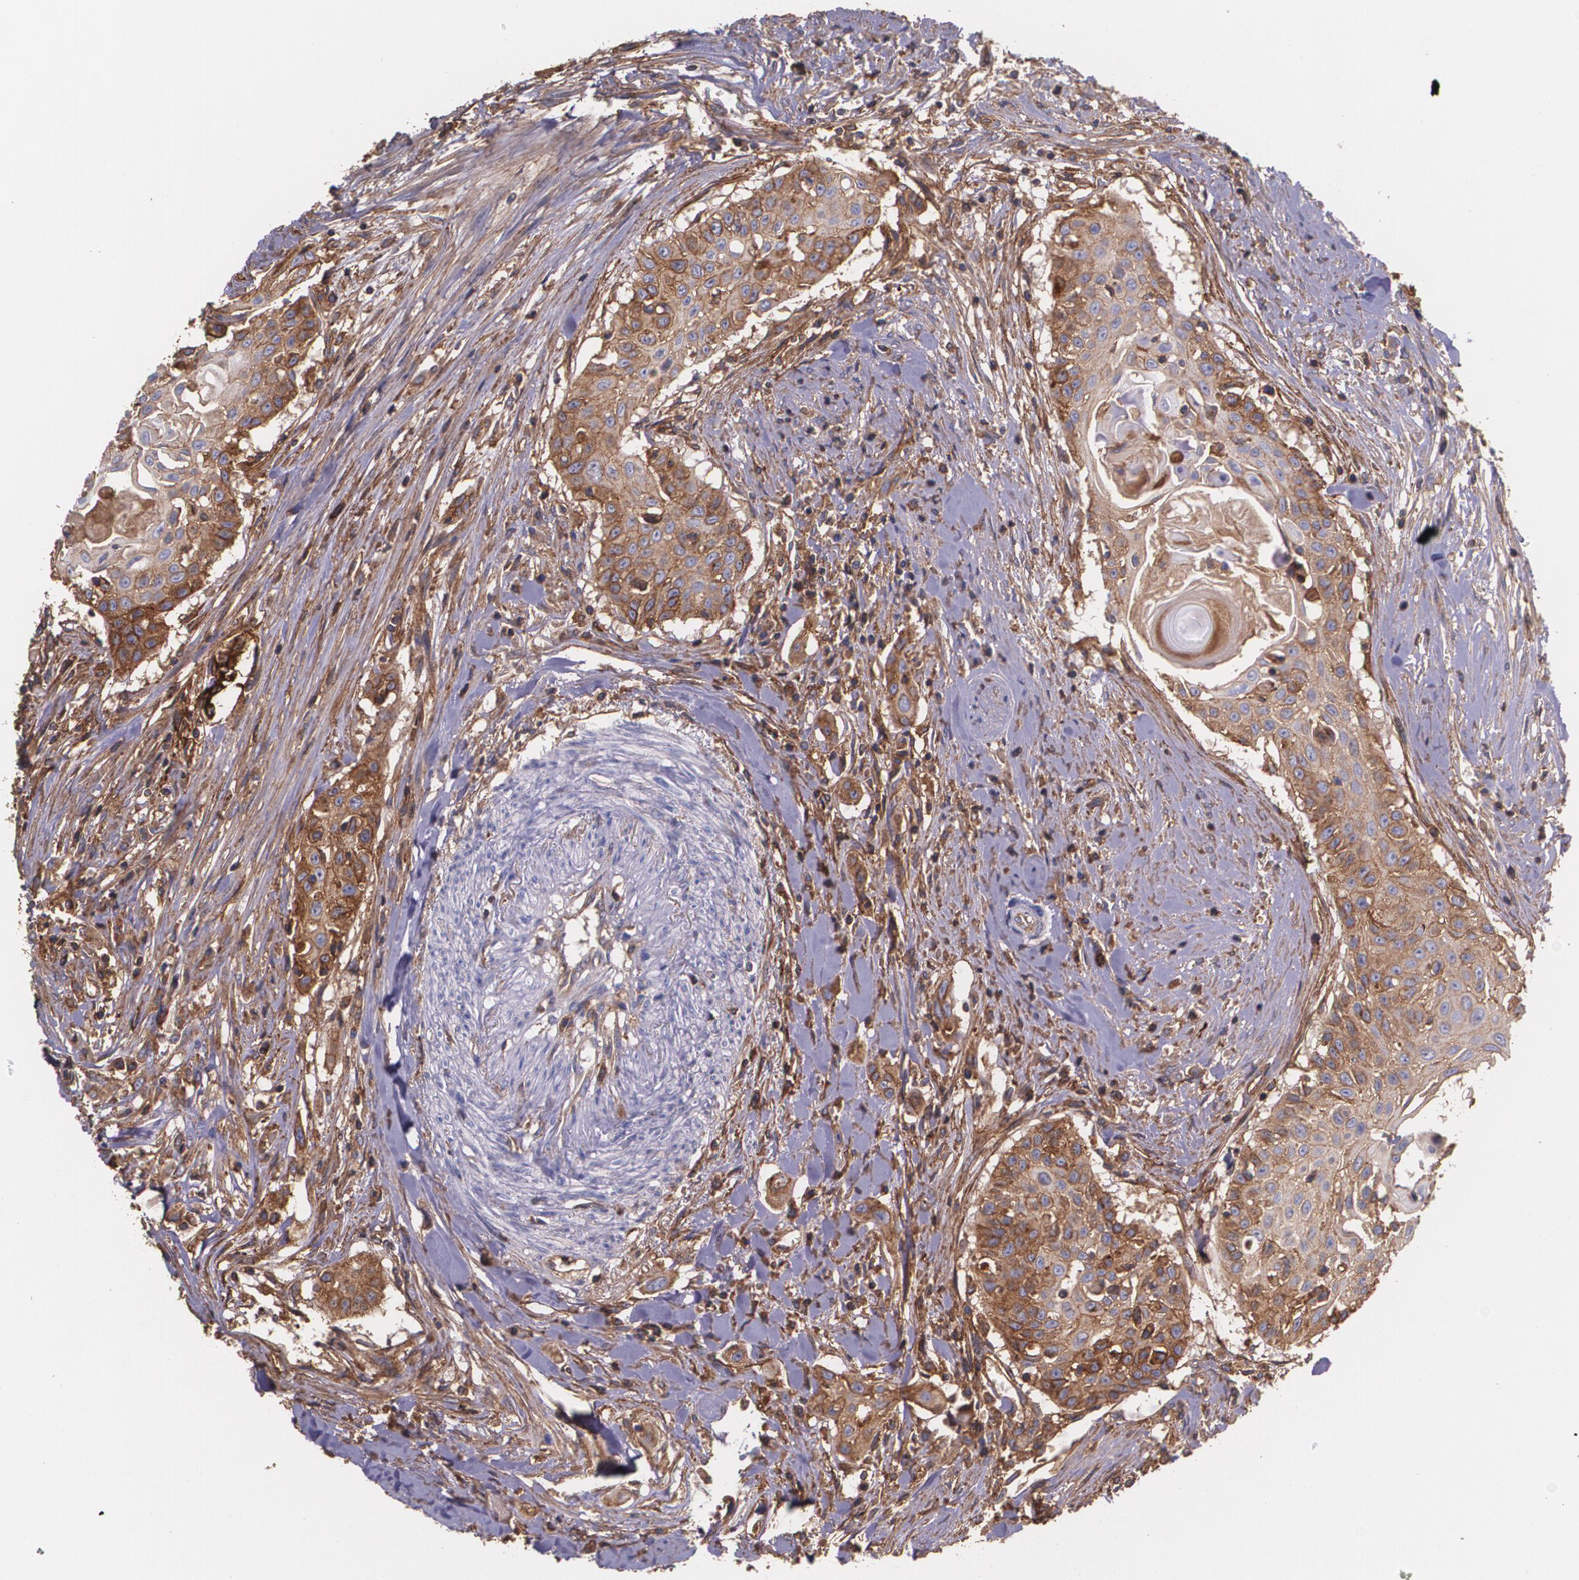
{"staining": {"intensity": "moderate", "quantity": ">75%", "location": "cytoplasmic/membranous"}, "tissue": "head and neck cancer", "cell_type": "Tumor cells", "image_type": "cancer", "snomed": [{"axis": "morphology", "description": "Squamous cell carcinoma, NOS"}, {"axis": "morphology", "description": "Squamous cell carcinoma, metastatic, NOS"}, {"axis": "topography", "description": "Lymph node"}, {"axis": "topography", "description": "Salivary gland"}, {"axis": "topography", "description": "Head-Neck"}], "caption": "Moderate cytoplasmic/membranous staining is present in about >75% of tumor cells in head and neck cancer.", "gene": "B2M", "patient": {"sex": "female", "age": 74}}